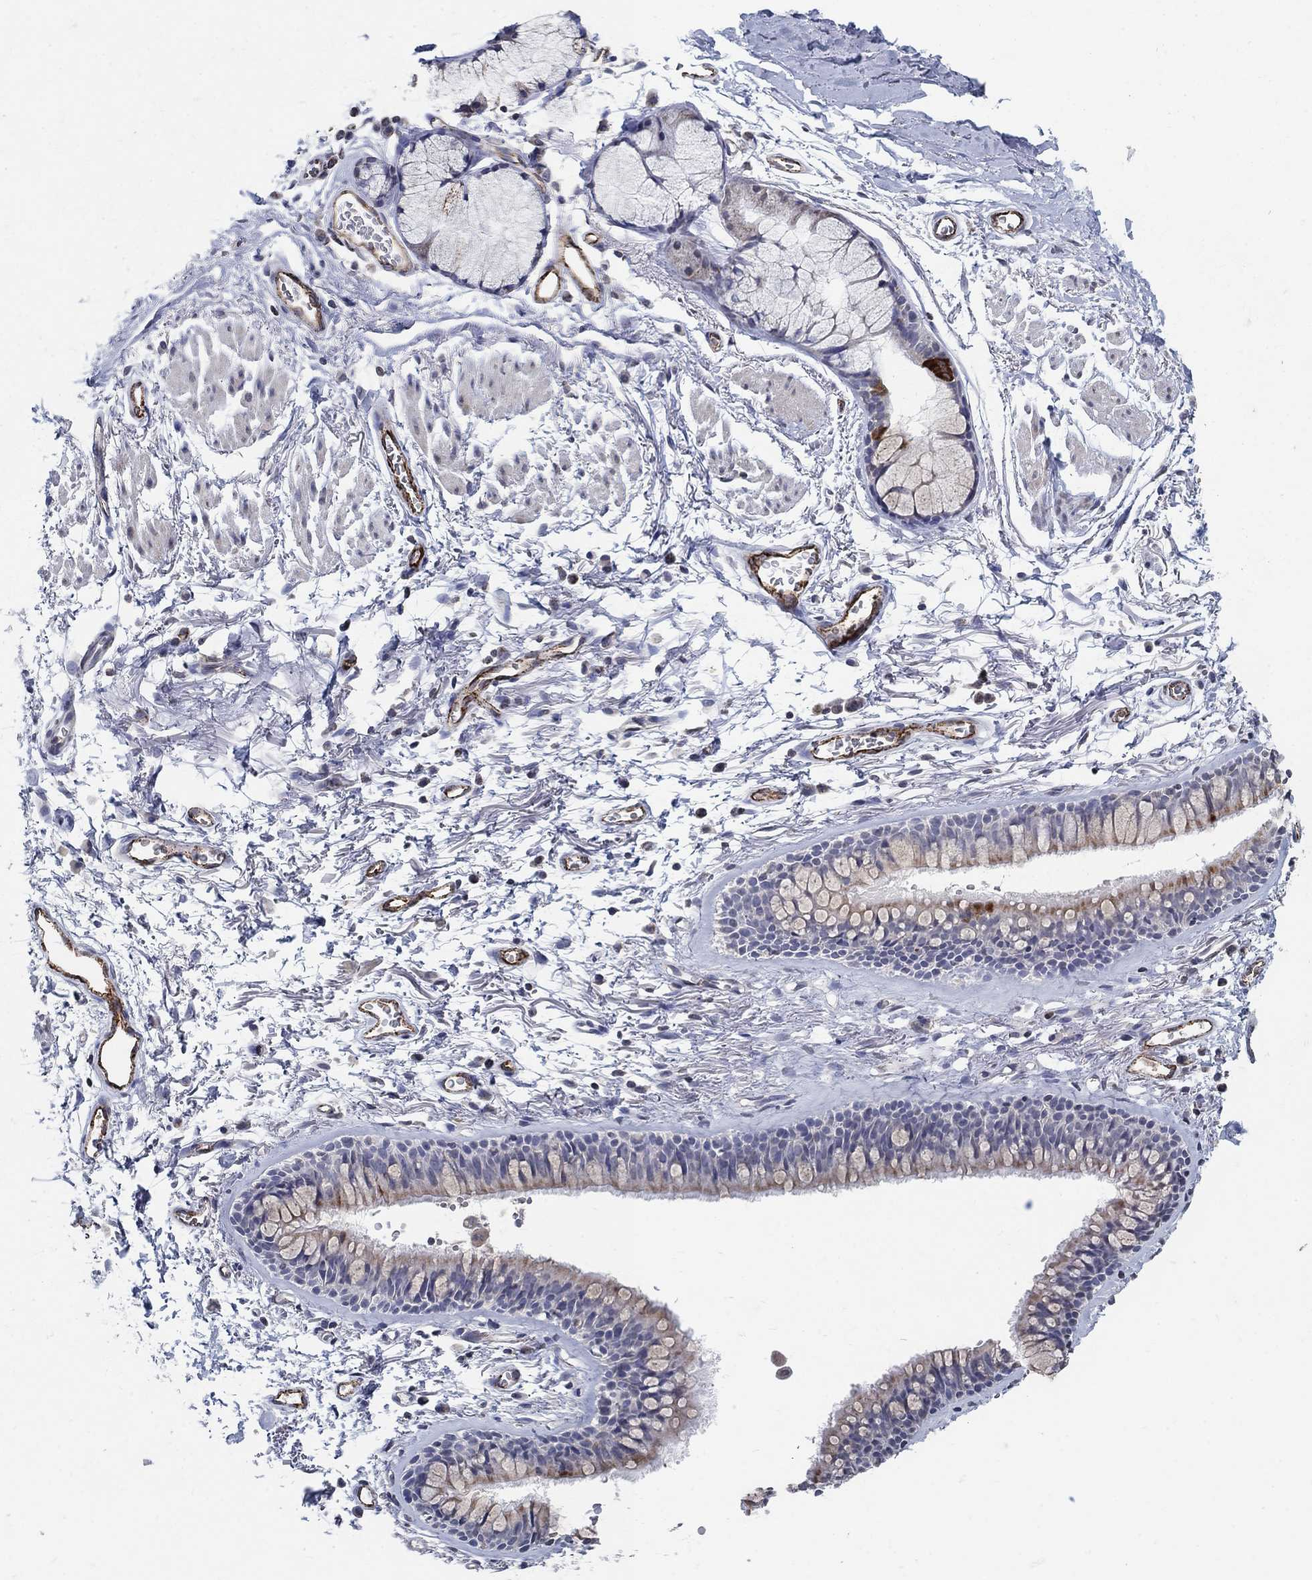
{"staining": {"intensity": "negative", "quantity": "none", "location": "none"}, "tissue": "soft tissue", "cell_type": "Chondrocytes", "image_type": "normal", "snomed": [{"axis": "morphology", "description": "Normal tissue, NOS"}, {"axis": "topography", "description": "Cartilage tissue"}, {"axis": "topography", "description": "Bronchus"}], "caption": "Immunohistochemistry histopathology image of benign soft tissue: soft tissue stained with DAB reveals no significant protein positivity in chondrocytes. (Stains: DAB (3,3'-diaminobenzidine) immunohistochemistry (IHC) with hematoxylin counter stain, Microscopy: brightfield microscopy at high magnification).", "gene": "TINAG", "patient": {"sex": "female", "age": 79}}